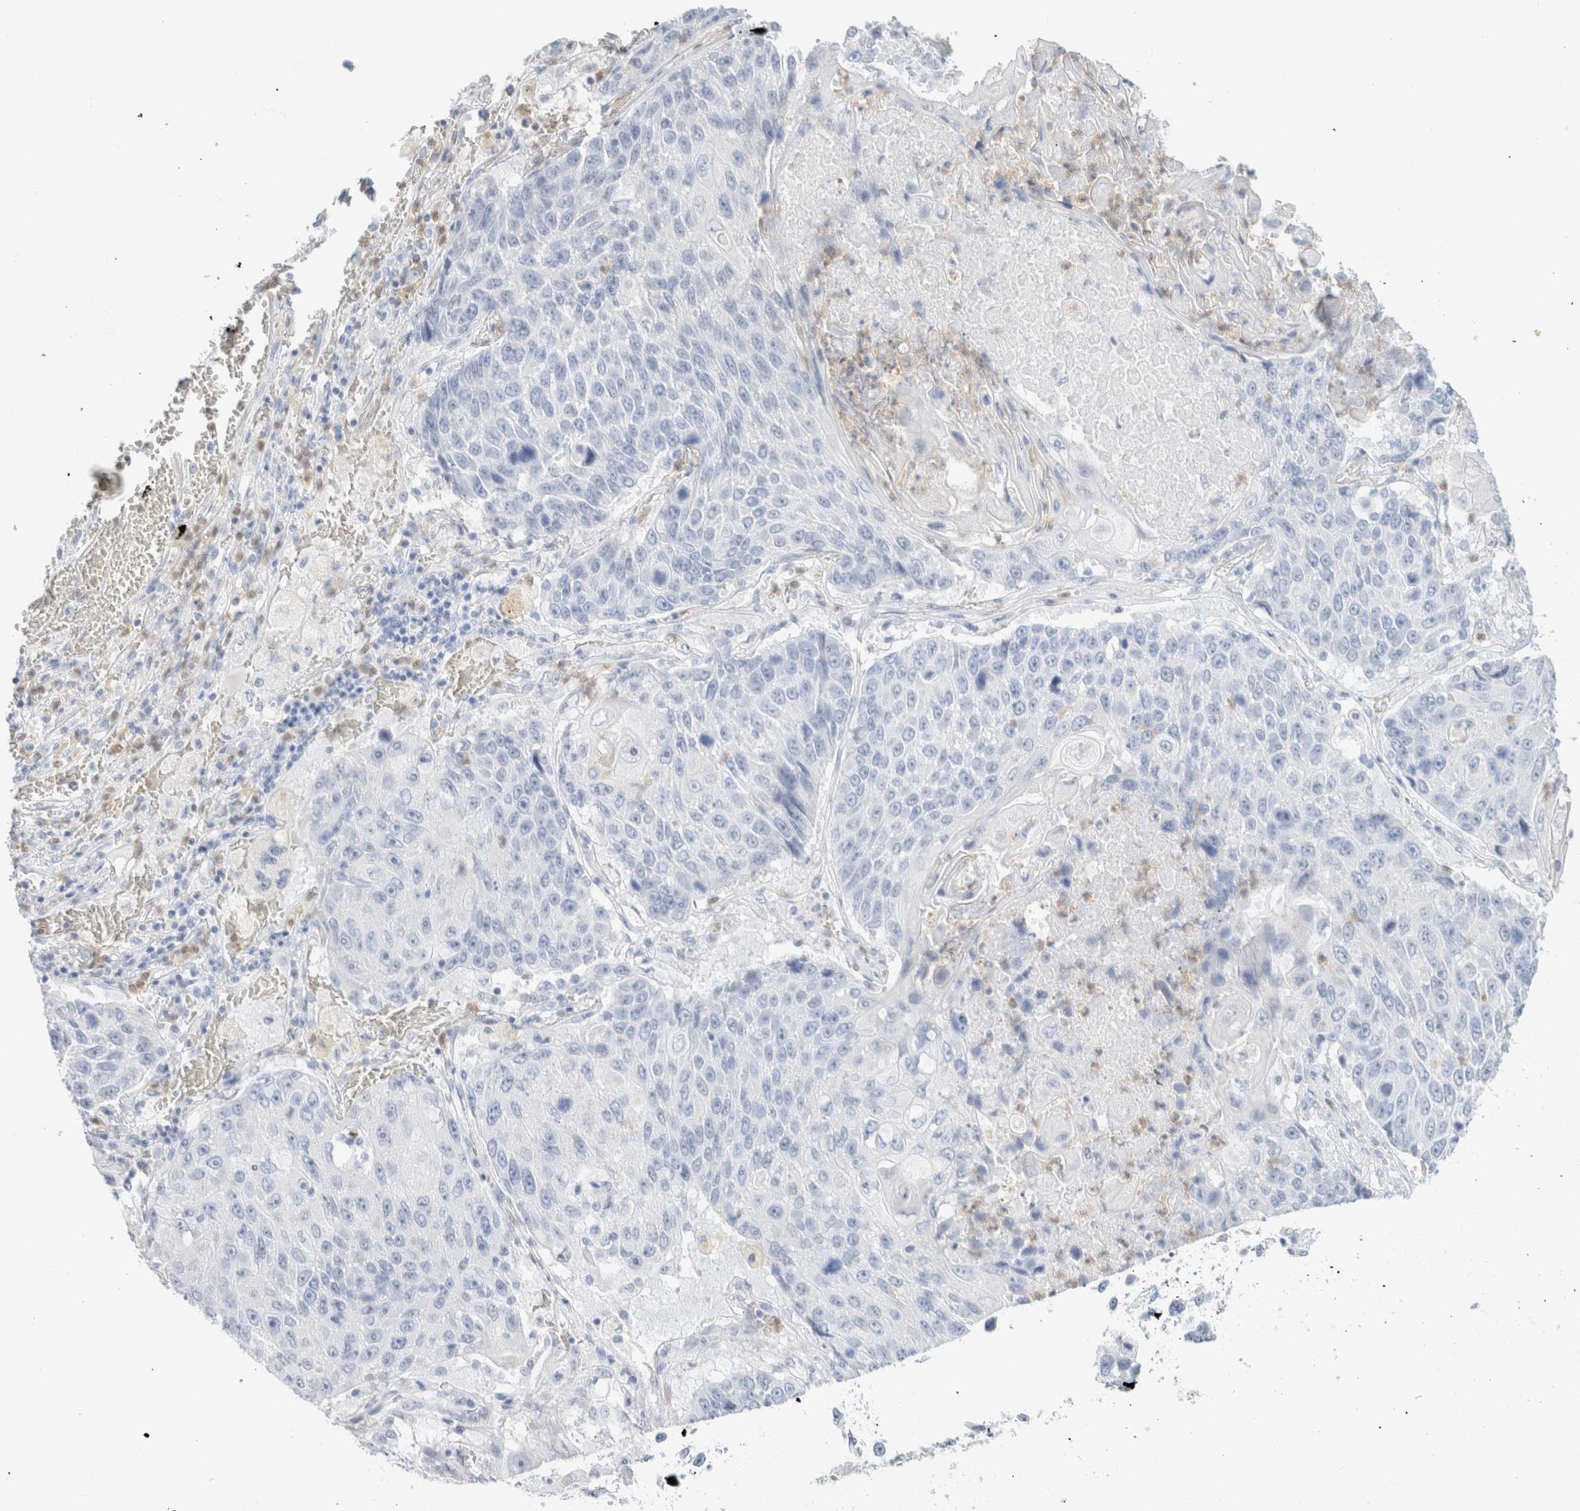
{"staining": {"intensity": "negative", "quantity": "none", "location": "none"}, "tissue": "lung cancer", "cell_type": "Tumor cells", "image_type": "cancer", "snomed": [{"axis": "morphology", "description": "Adenocarcinoma, NOS"}, {"axis": "topography", "description": "Lung"}], "caption": "Protein analysis of lung cancer reveals no significant positivity in tumor cells.", "gene": "ARG1", "patient": {"sex": "male", "age": 64}}